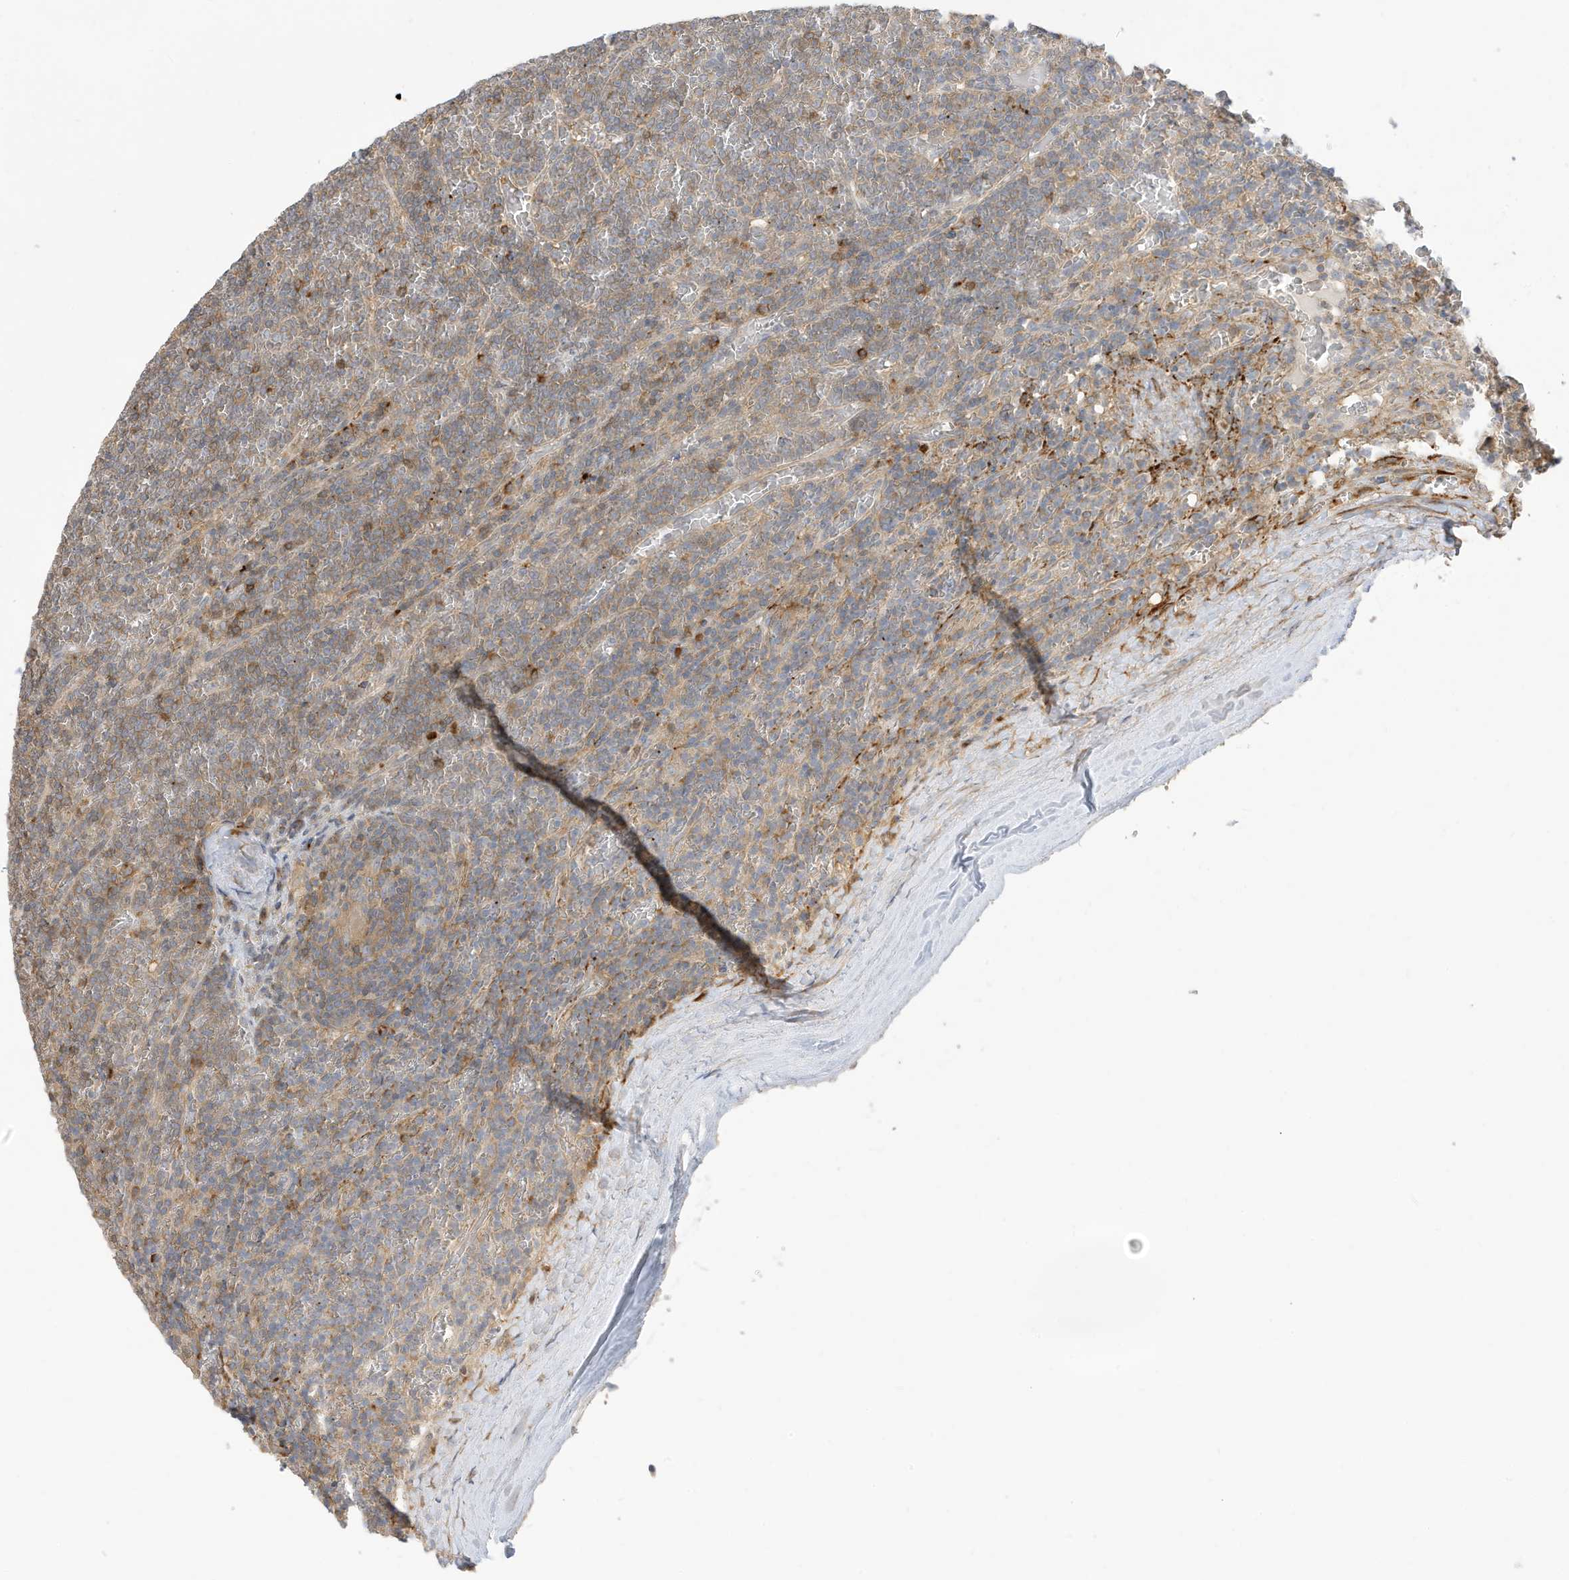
{"staining": {"intensity": "weak", "quantity": "25%-75%", "location": "cytoplasmic/membranous"}, "tissue": "lymphoma", "cell_type": "Tumor cells", "image_type": "cancer", "snomed": [{"axis": "morphology", "description": "Malignant lymphoma, non-Hodgkin's type, Low grade"}, {"axis": "topography", "description": "Spleen"}], "caption": "Brown immunohistochemical staining in lymphoma demonstrates weak cytoplasmic/membranous staining in about 25%-75% of tumor cells.", "gene": "TAB3", "patient": {"sex": "female", "age": 19}}